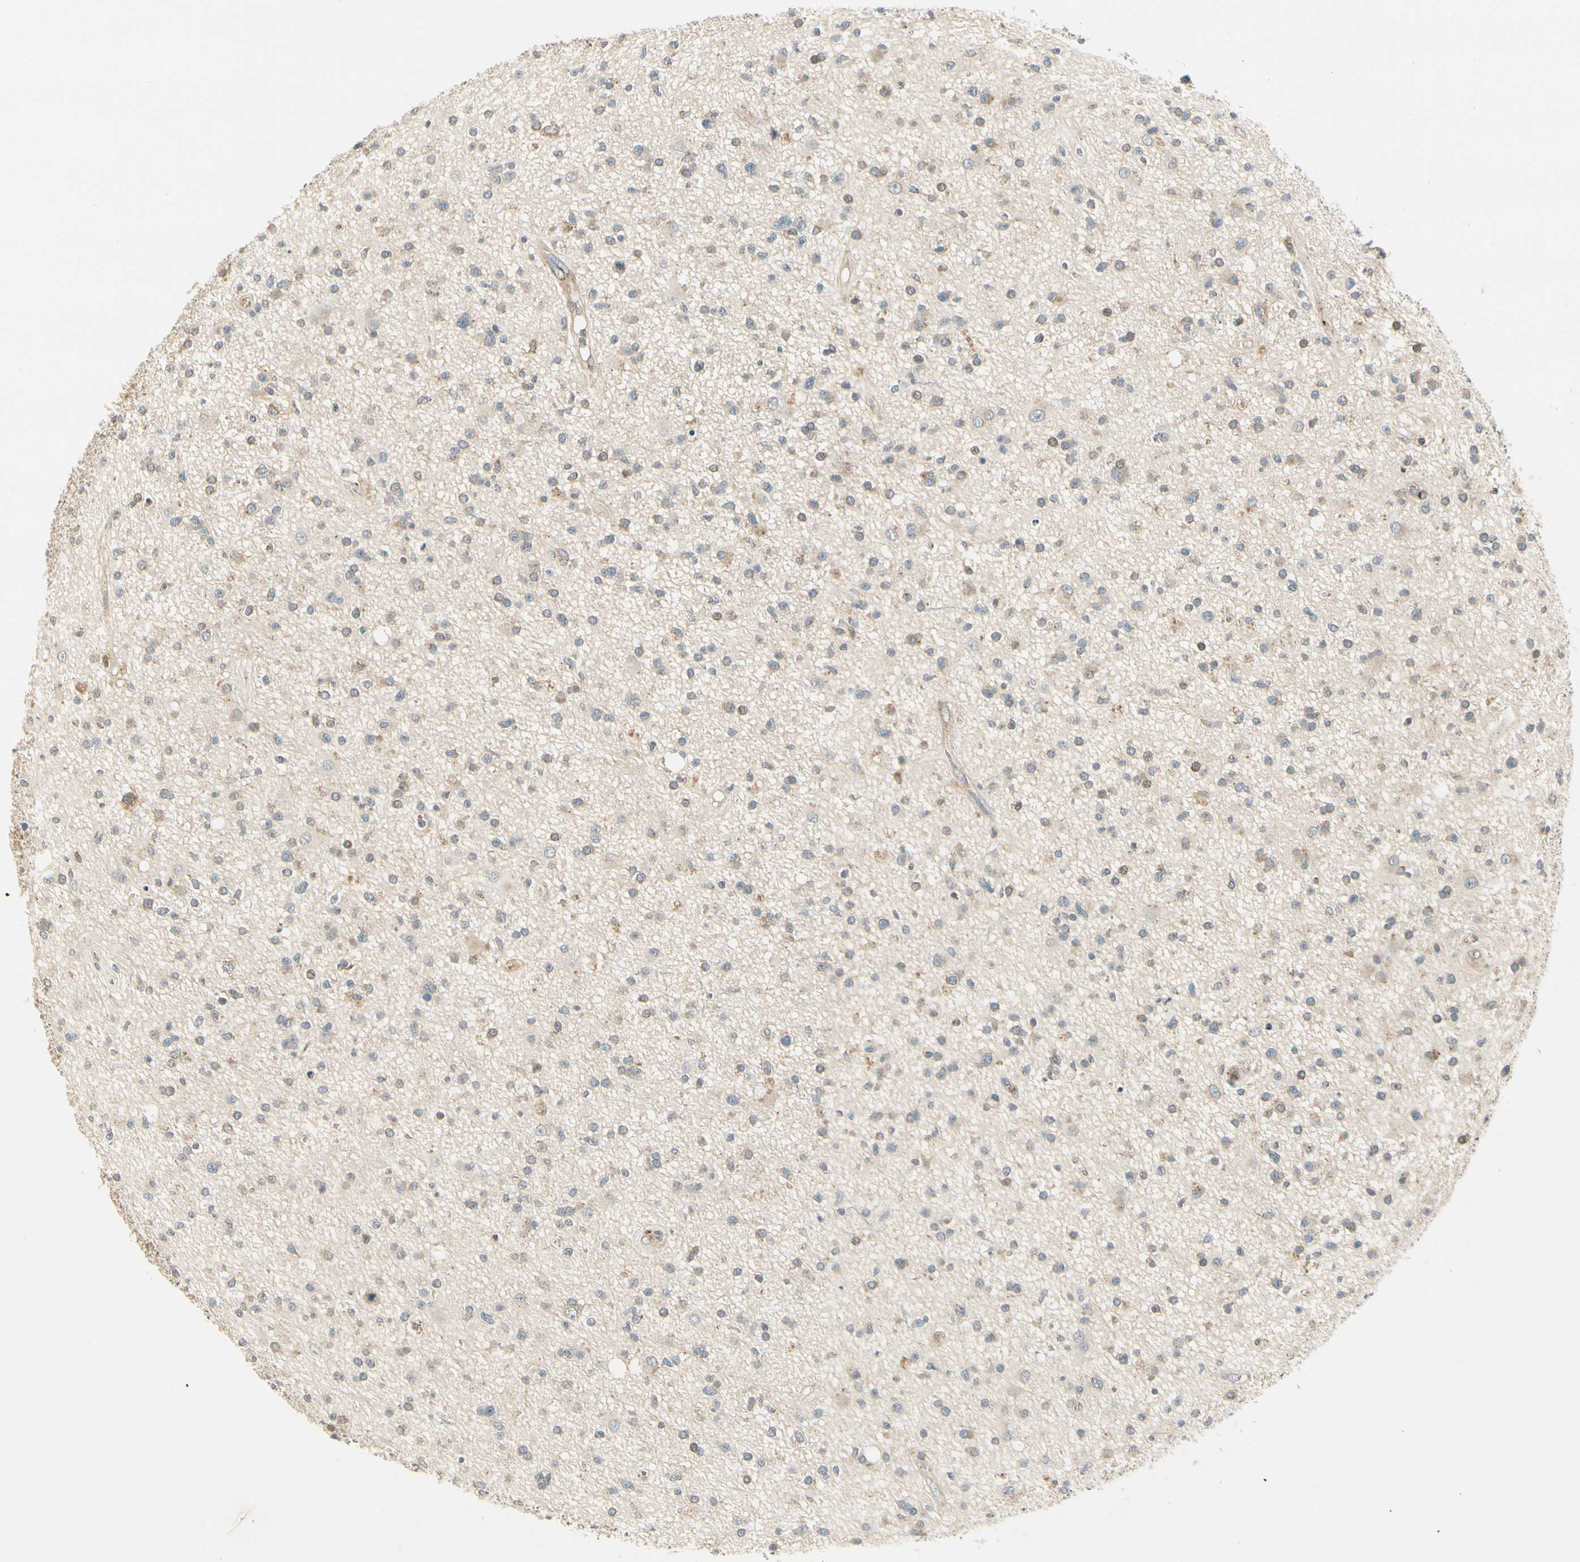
{"staining": {"intensity": "weak", "quantity": ">75%", "location": "cytoplasmic/membranous"}, "tissue": "glioma", "cell_type": "Tumor cells", "image_type": "cancer", "snomed": [{"axis": "morphology", "description": "Glioma, malignant, High grade"}, {"axis": "topography", "description": "Brain"}], "caption": "IHC image of neoplastic tissue: high-grade glioma (malignant) stained using immunohistochemistry exhibits low levels of weak protein expression localized specifically in the cytoplasmic/membranous of tumor cells, appearing as a cytoplasmic/membranous brown color.", "gene": "MANSC1", "patient": {"sex": "male", "age": 33}}